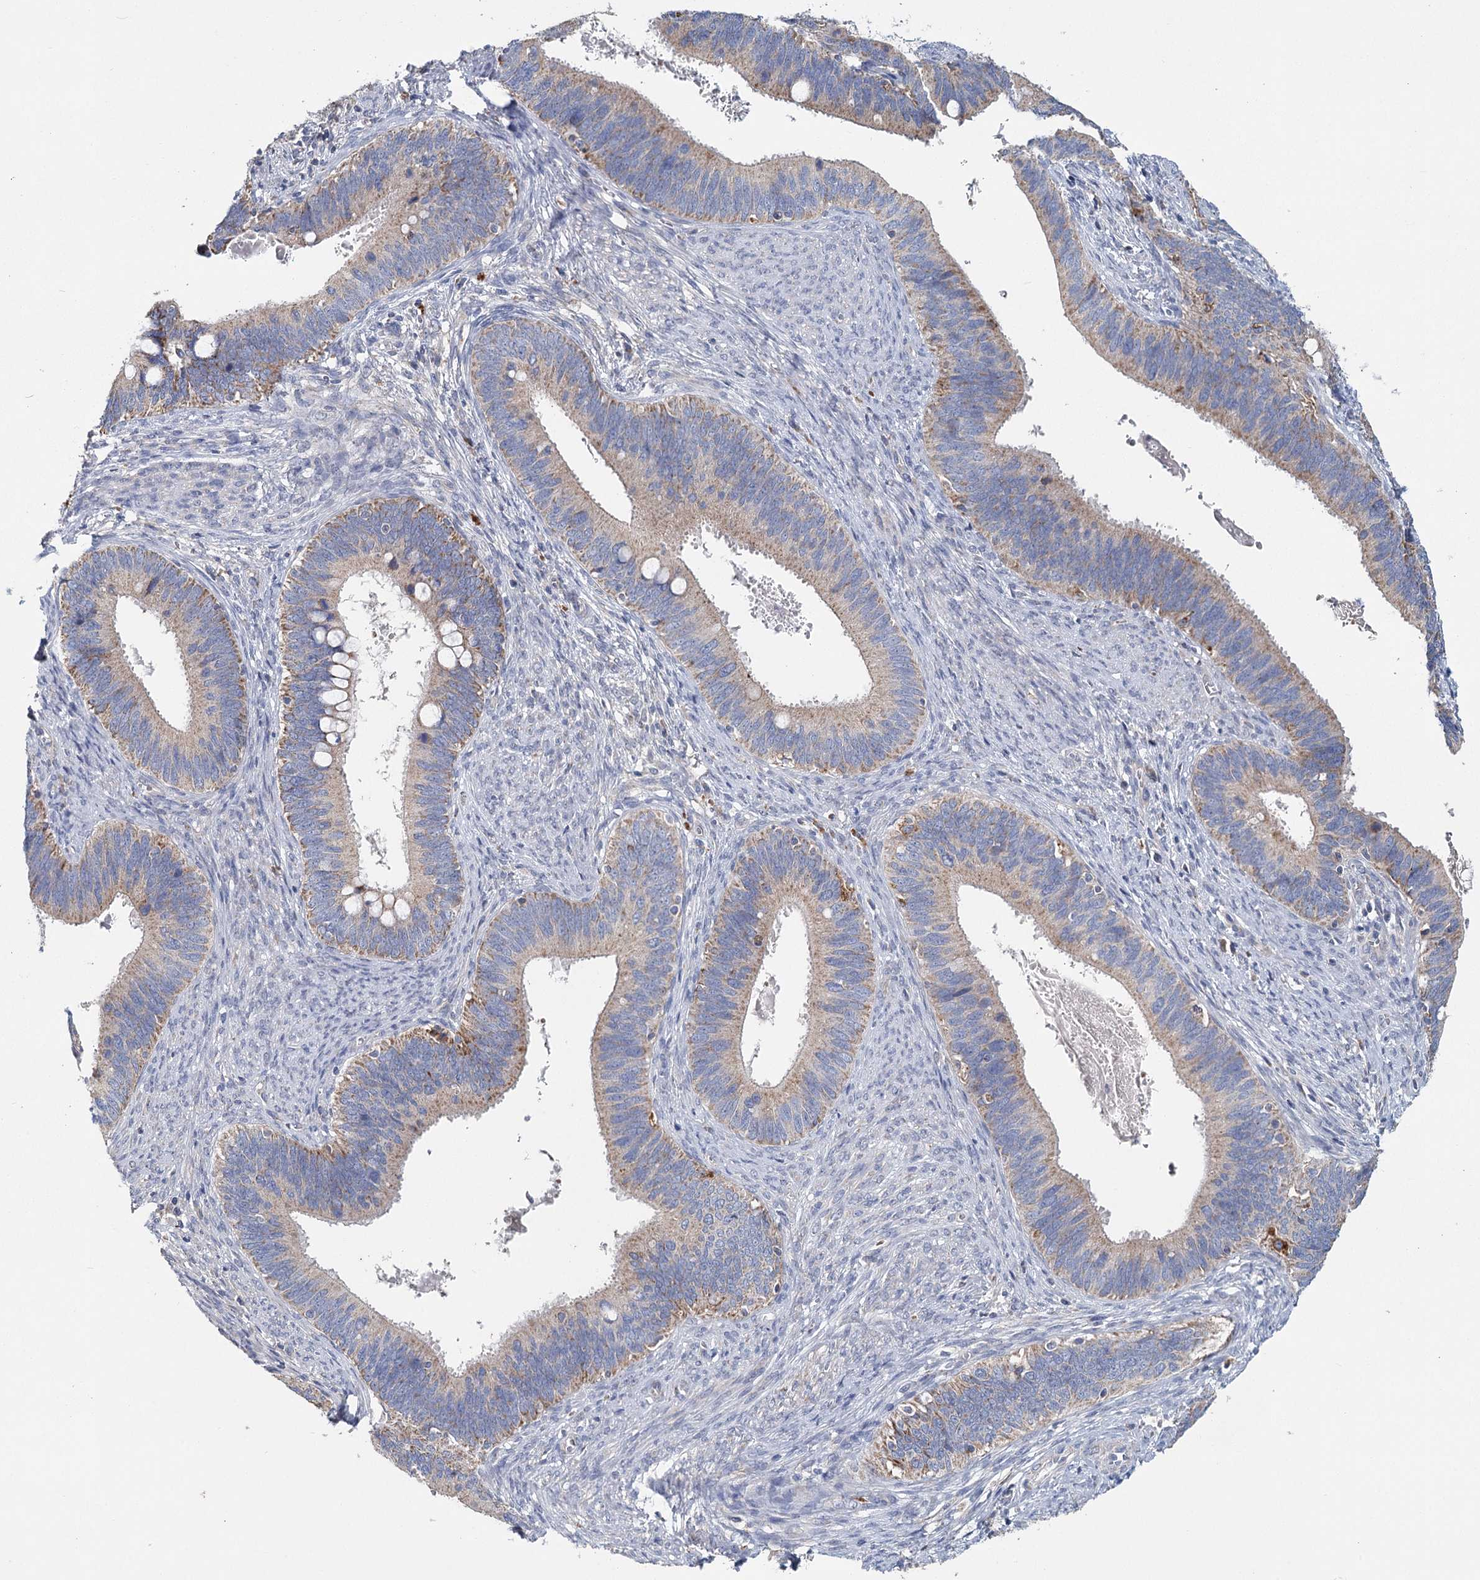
{"staining": {"intensity": "moderate", "quantity": "25%-75%", "location": "cytoplasmic/membranous"}, "tissue": "cervical cancer", "cell_type": "Tumor cells", "image_type": "cancer", "snomed": [{"axis": "morphology", "description": "Adenocarcinoma, NOS"}, {"axis": "topography", "description": "Cervix"}], "caption": "Adenocarcinoma (cervical) was stained to show a protein in brown. There is medium levels of moderate cytoplasmic/membranous positivity in about 25%-75% of tumor cells. The staining was performed using DAB to visualize the protein expression in brown, while the nuclei were stained in blue with hematoxylin (Magnification: 20x).", "gene": "ANKRD16", "patient": {"sex": "female", "age": 42}}